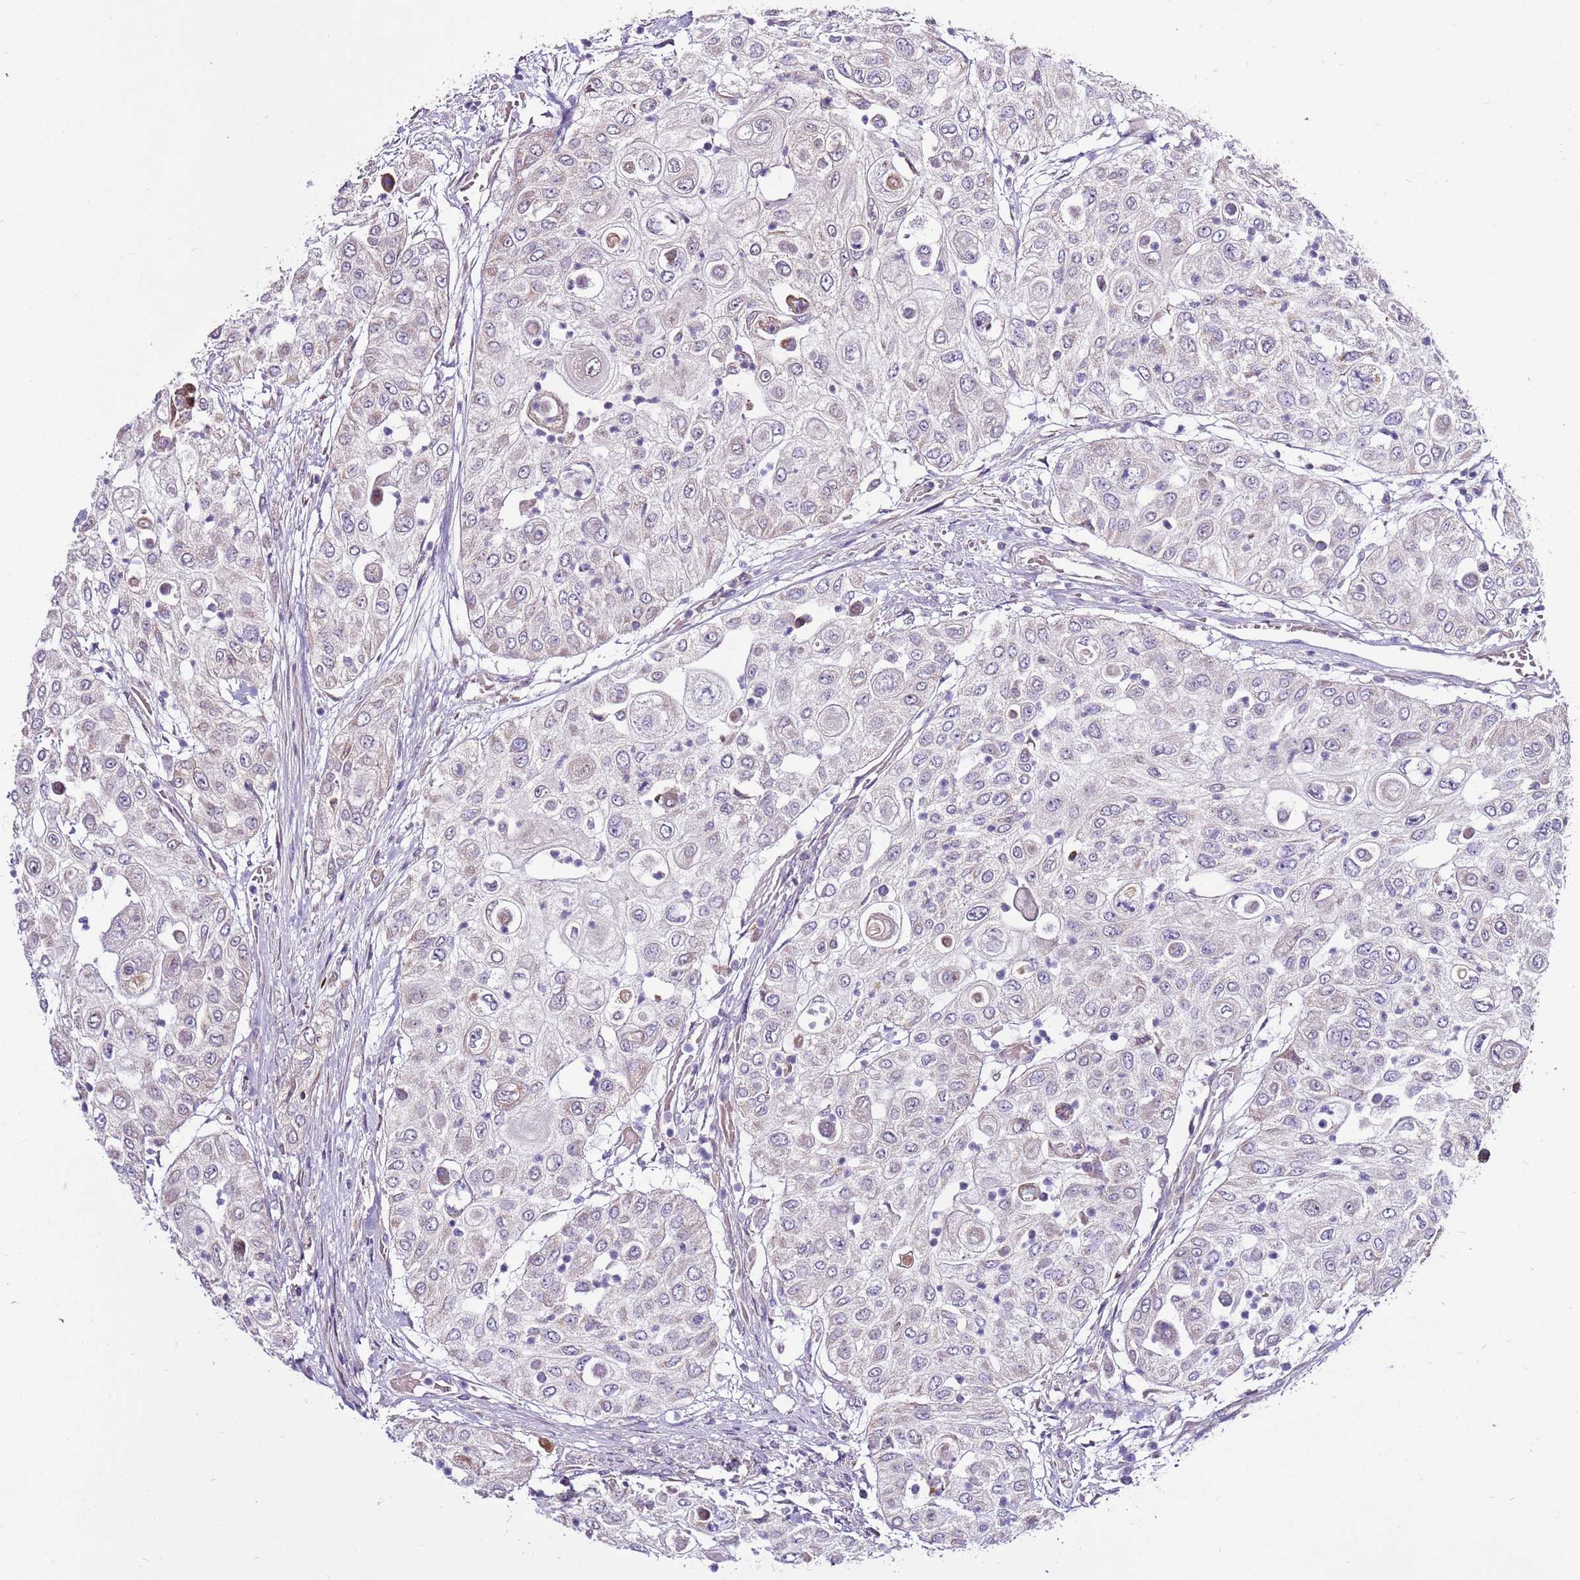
{"staining": {"intensity": "weak", "quantity": "<25%", "location": "cytoplasmic/membranous"}, "tissue": "urothelial cancer", "cell_type": "Tumor cells", "image_type": "cancer", "snomed": [{"axis": "morphology", "description": "Urothelial carcinoma, High grade"}, {"axis": "topography", "description": "Urinary bladder"}], "caption": "DAB (3,3'-diaminobenzidine) immunohistochemical staining of human urothelial cancer shows no significant expression in tumor cells.", "gene": "SMG1", "patient": {"sex": "female", "age": 79}}